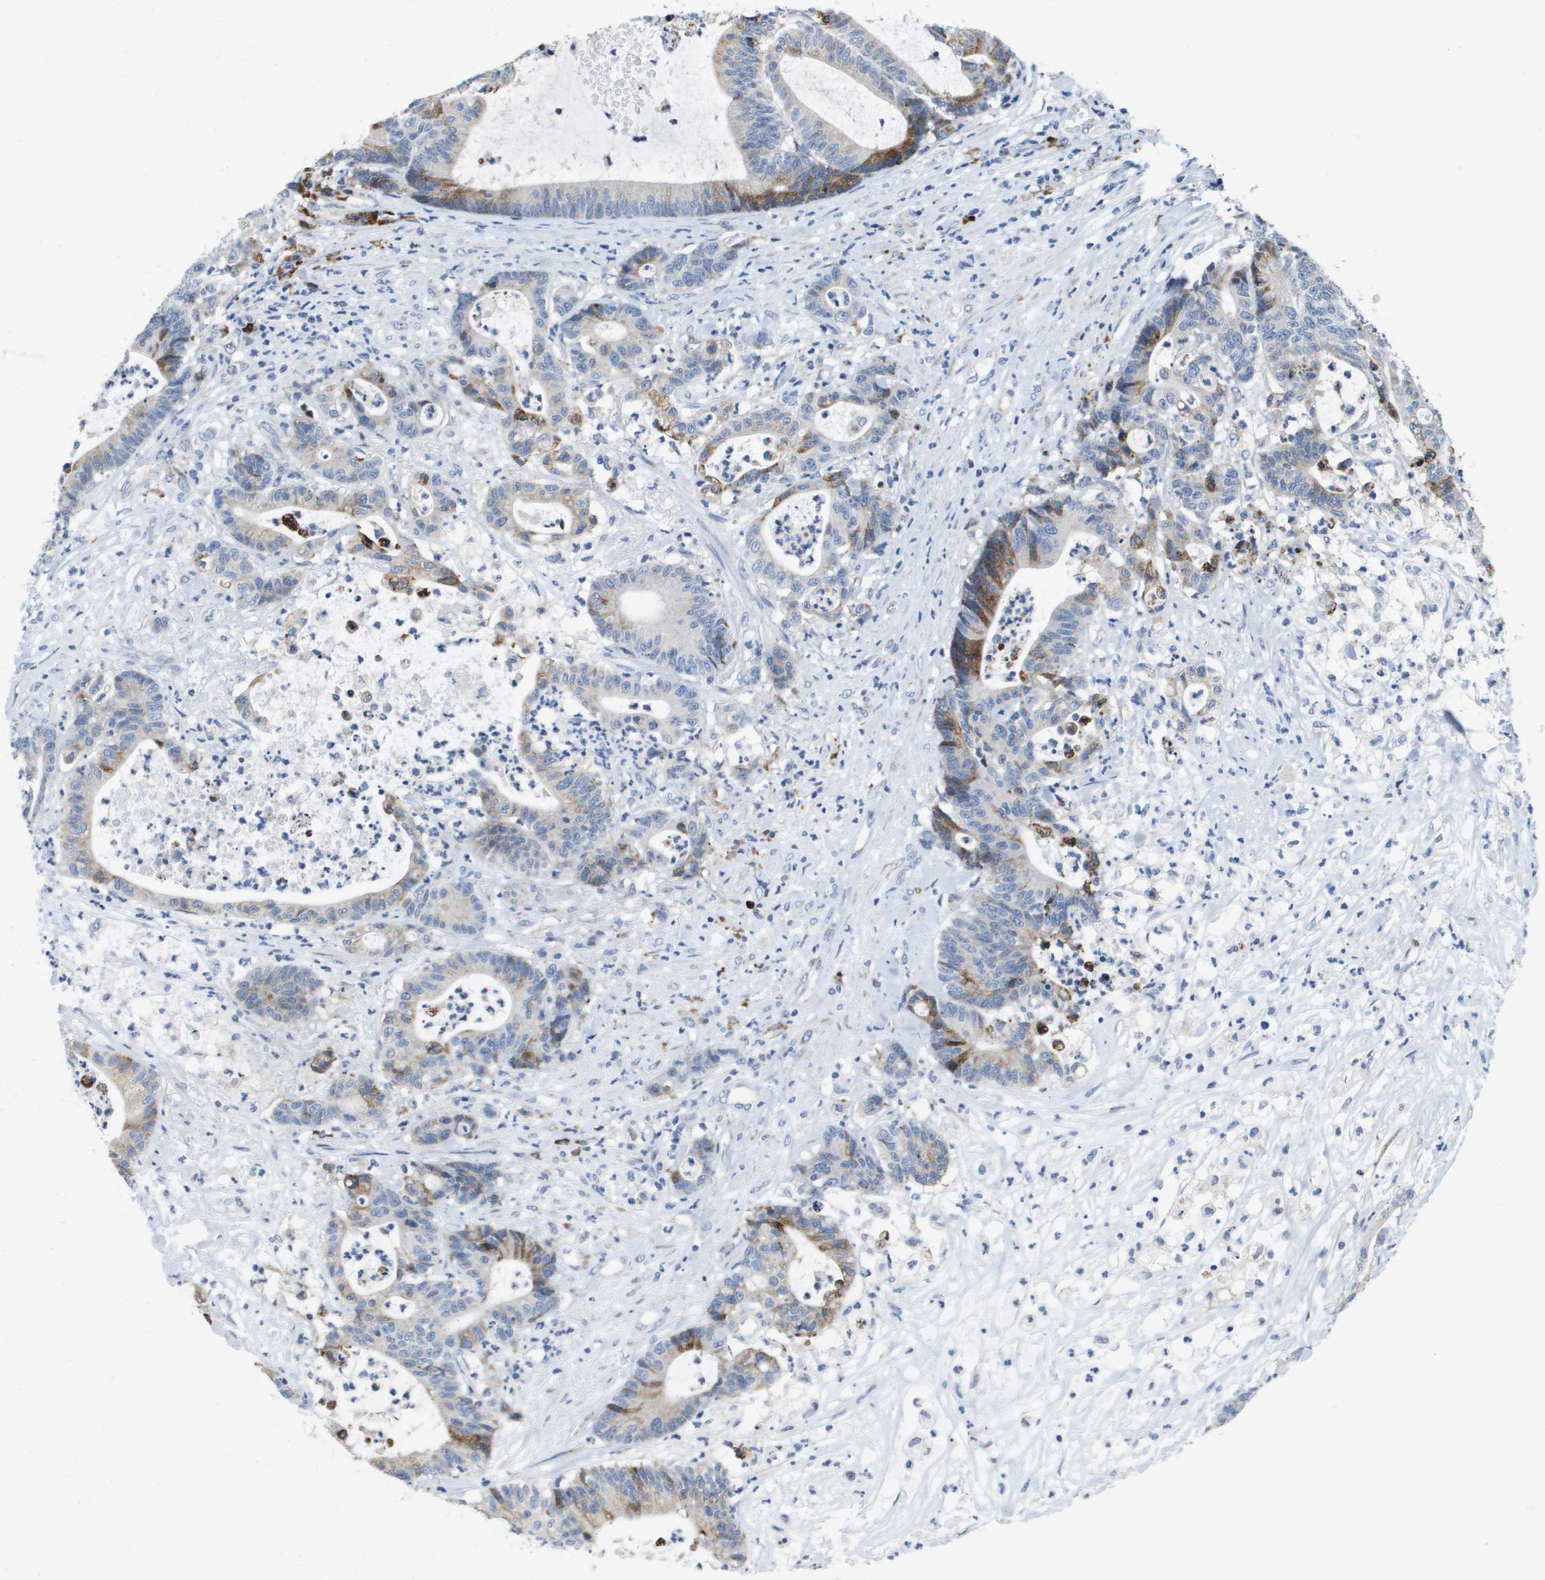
{"staining": {"intensity": "moderate", "quantity": "<25%", "location": "cytoplasmic/membranous"}, "tissue": "colorectal cancer", "cell_type": "Tumor cells", "image_type": "cancer", "snomed": [{"axis": "morphology", "description": "Adenocarcinoma, NOS"}, {"axis": "topography", "description": "Colon"}], "caption": "Colorectal adenocarcinoma stained with a brown dye displays moderate cytoplasmic/membranous positive positivity in about <25% of tumor cells.", "gene": "CD3G", "patient": {"sex": "female", "age": 84}}